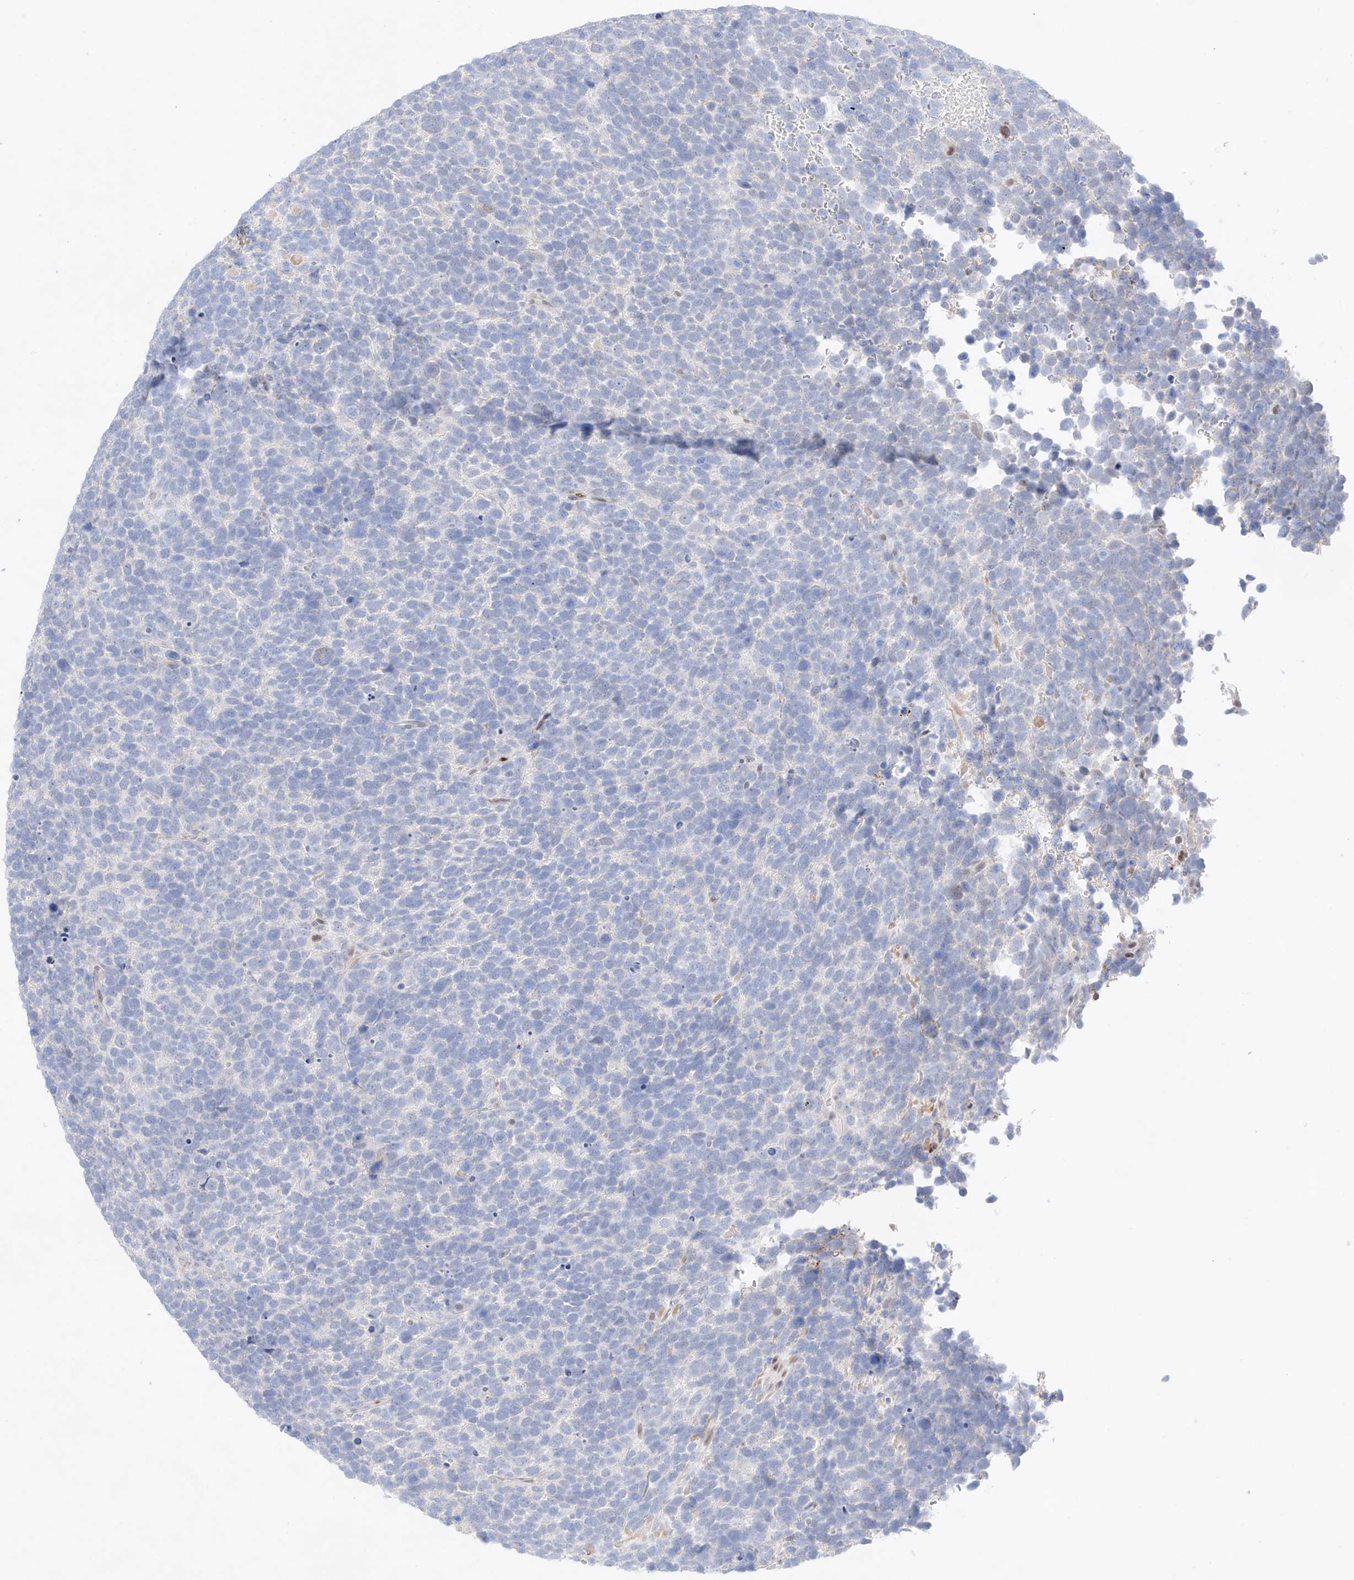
{"staining": {"intensity": "negative", "quantity": "none", "location": "none"}, "tissue": "urothelial cancer", "cell_type": "Tumor cells", "image_type": "cancer", "snomed": [{"axis": "morphology", "description": "Urothelial carcinoma, High grade"}, {"axis": "topography", "description": "Urinary bladder"}], "caption": "There is no significant expression in tumor cells of urothelial cancer.", "gene": "NT5C3B", "patient": {"sex": "female", "age": 82}}